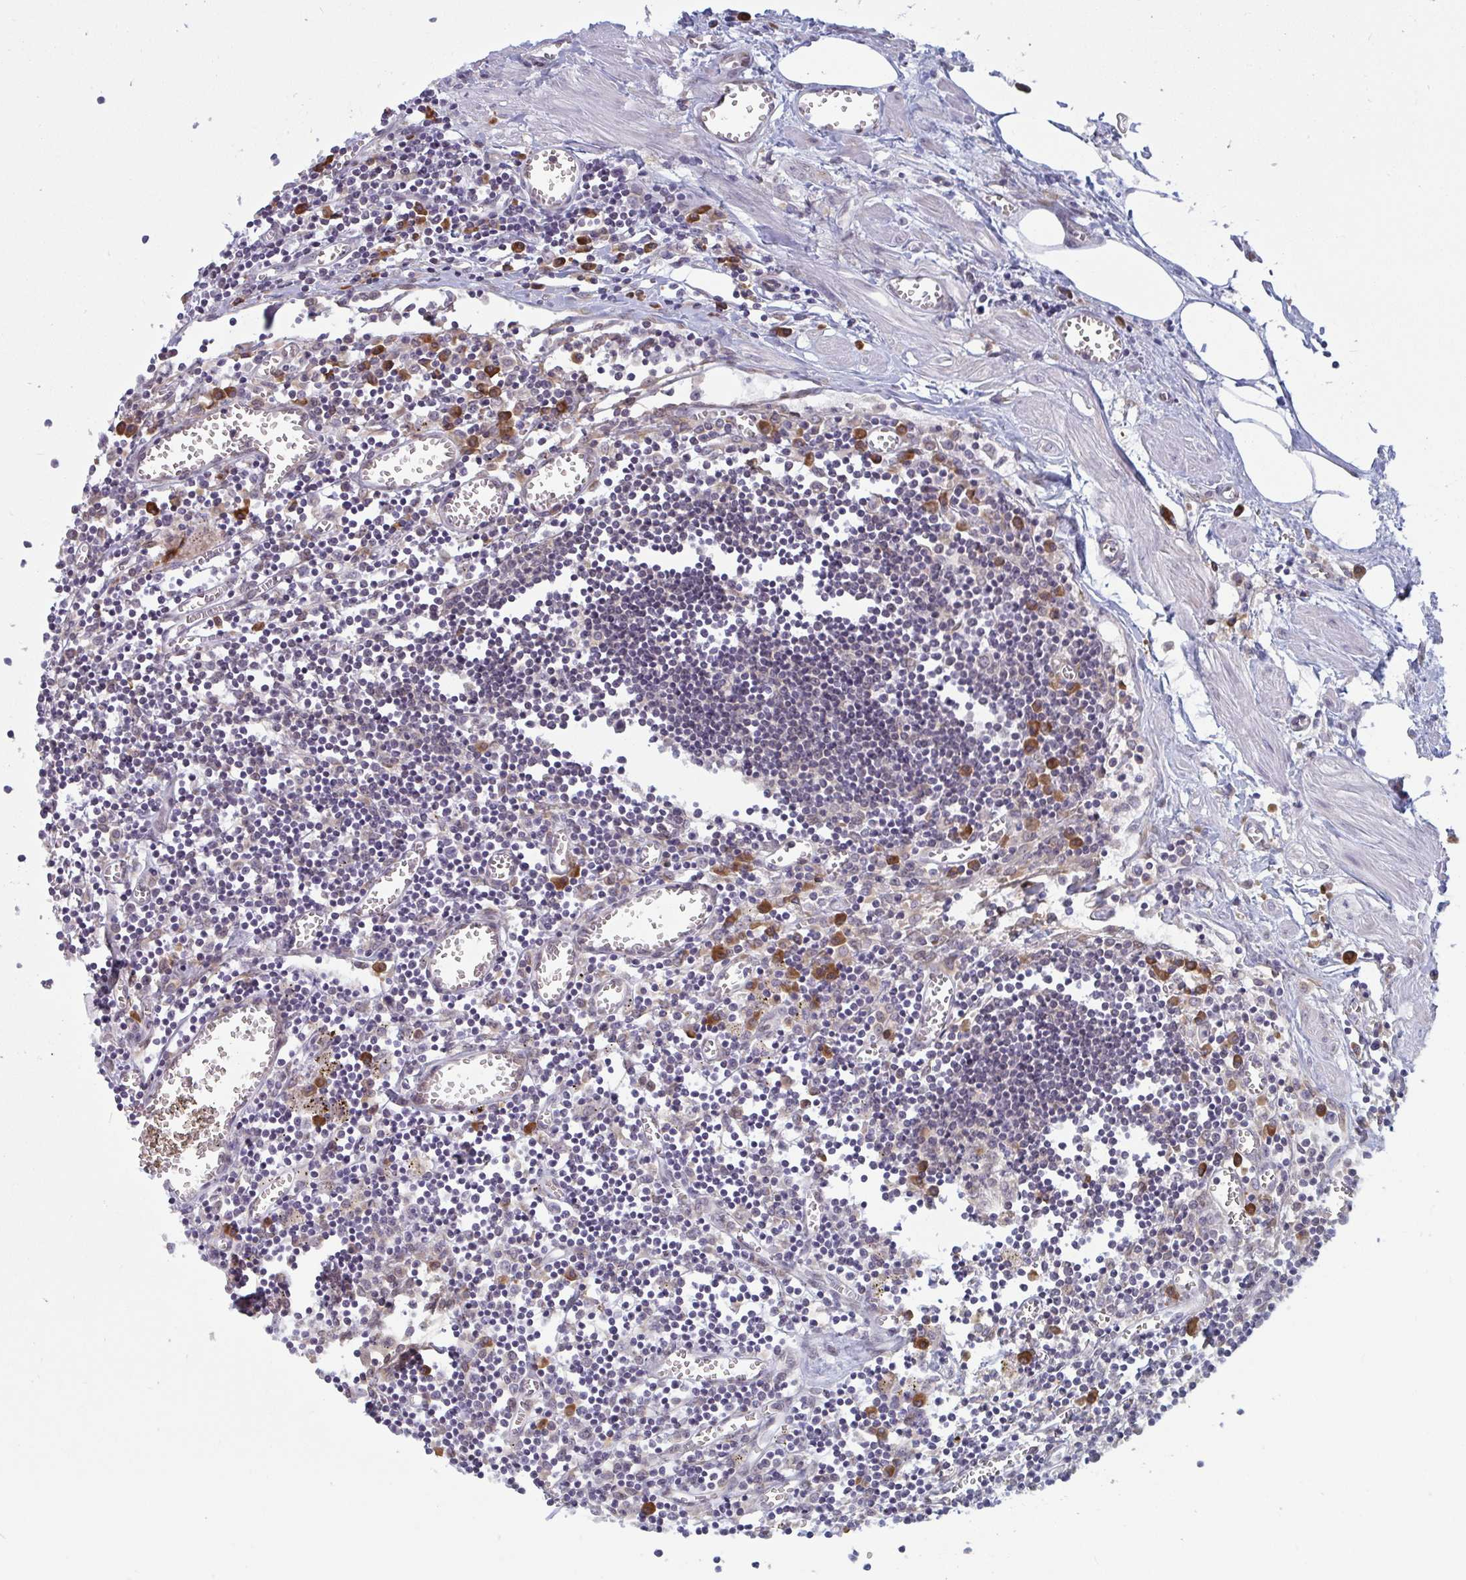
{"staining": {"intensity": "weak", "quantity": "<25%", "location": "cytoplasmic/membranous"}, "tissue": "lymph node", "cell_type": "Germinal center cells", "image_type": "normal", "snomed": [{"axis": "morphology", "description": "Normal tissue, NOS"}, {"axis": "topography", "description": "Lymph node"}], "caption": "Immunohistochemical staining of unremarkable lymph node shows no significant expression in germinal center cells.", "gene": "LYSMD4", "patient": {"sex": "male", "age": 66}}